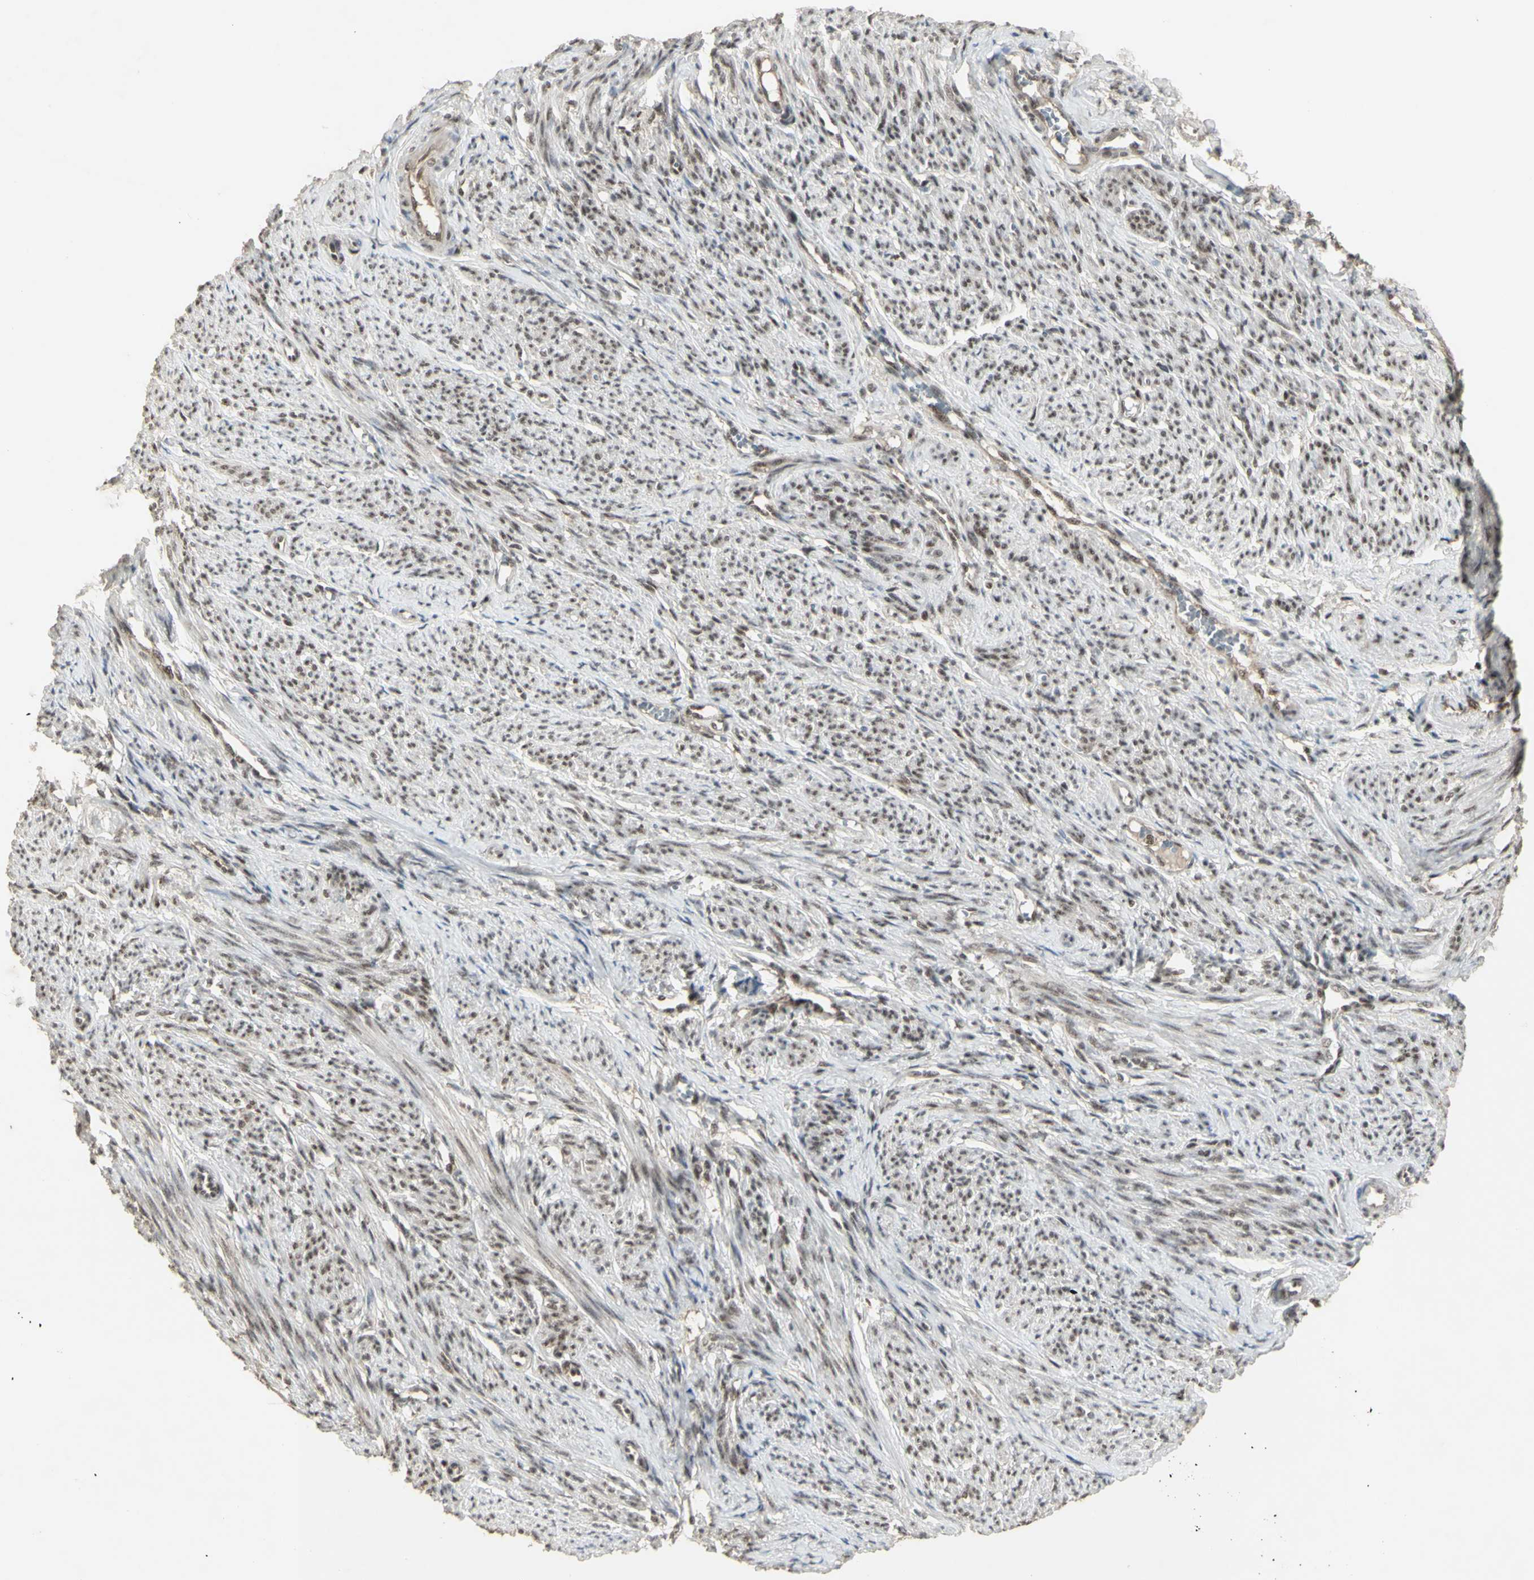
{"staining": {"intensity": "moderate", "quantity": ">75%", "location": "nuclear"}, "tissue": "smooth muscle", "cell_type": "Smooth muscle cells", "image_type": "normal", "snomed": [{"axis": "morphology", "description": "Normal tissue, NOS"}, {"axis": "topography", "description": "Smooth muscle"}], "caption": "A high-resolution micrograph shows immunohistochemistry (IHC) staining of unremarkable smooth muscle, which shows moderate nuclear expression in approximately >75% of smooth muscle cells. Using DAB (brown) and hematoxylin (blue) stains, captured at high magnification using brightfield microscopy.", "gene": "CCNT1", "patient": {"sex": "female", "age": 65}}